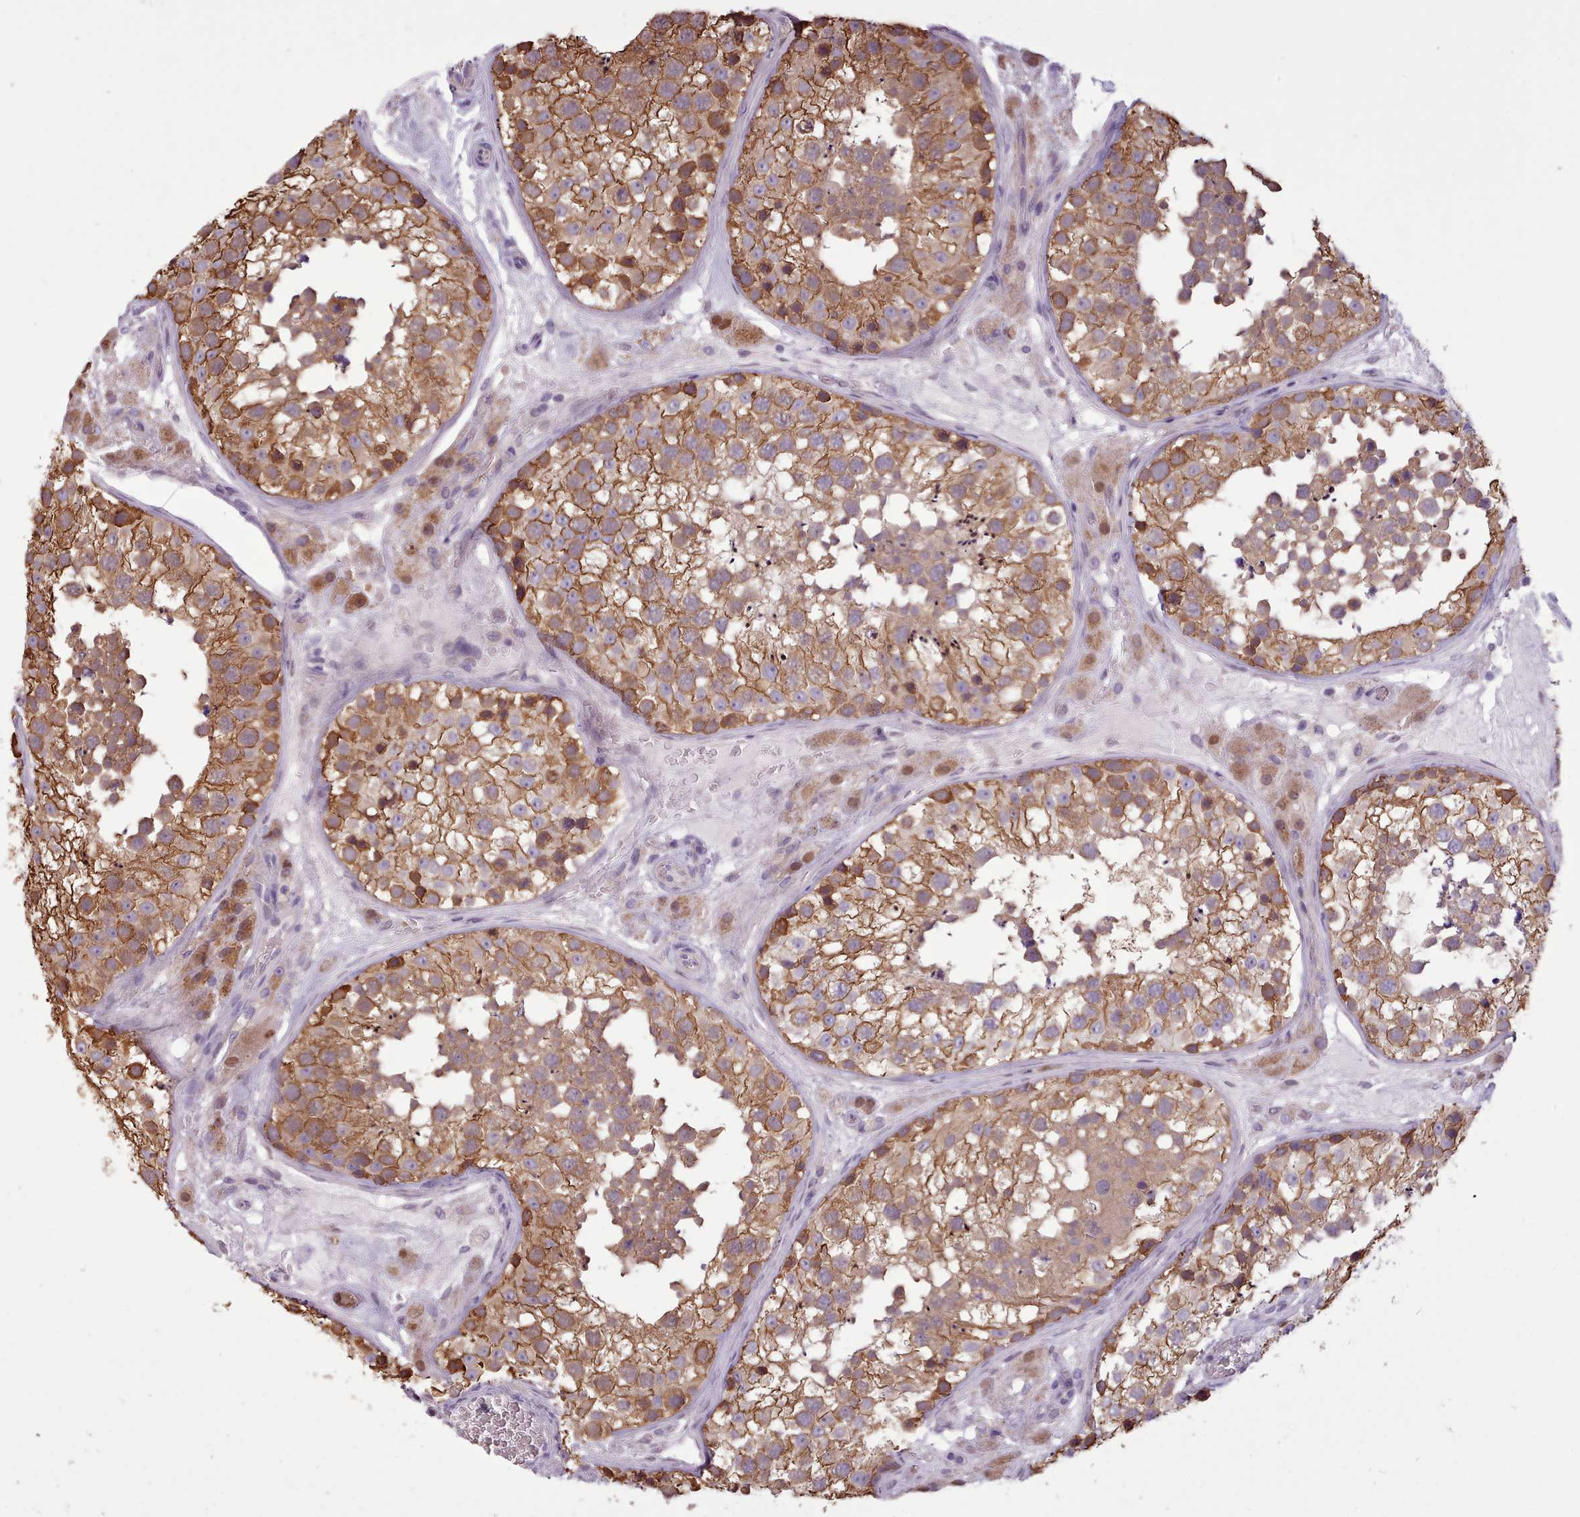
{"staining": {"intensity": "strong", "quantity": ">75%", "location": "cytoplasmic/membranous"}, "tissue": "testis", "cell_type": "Cells in seminiferous ducts", "image_type": "normal", "snomed": [{"axis": "morphology", "description": "Normal tissue, NOS"}, {"axis": "topography", "description": "Testis"}], "caption": "Brown immunohistochemical staining in unremarkable testis reveals strong cytoplasmic/membranous expression in about >75% of cells in seminiferous ducts.", "gene": "SLURP1", "patient": {"sex": "male", "age": 26}}